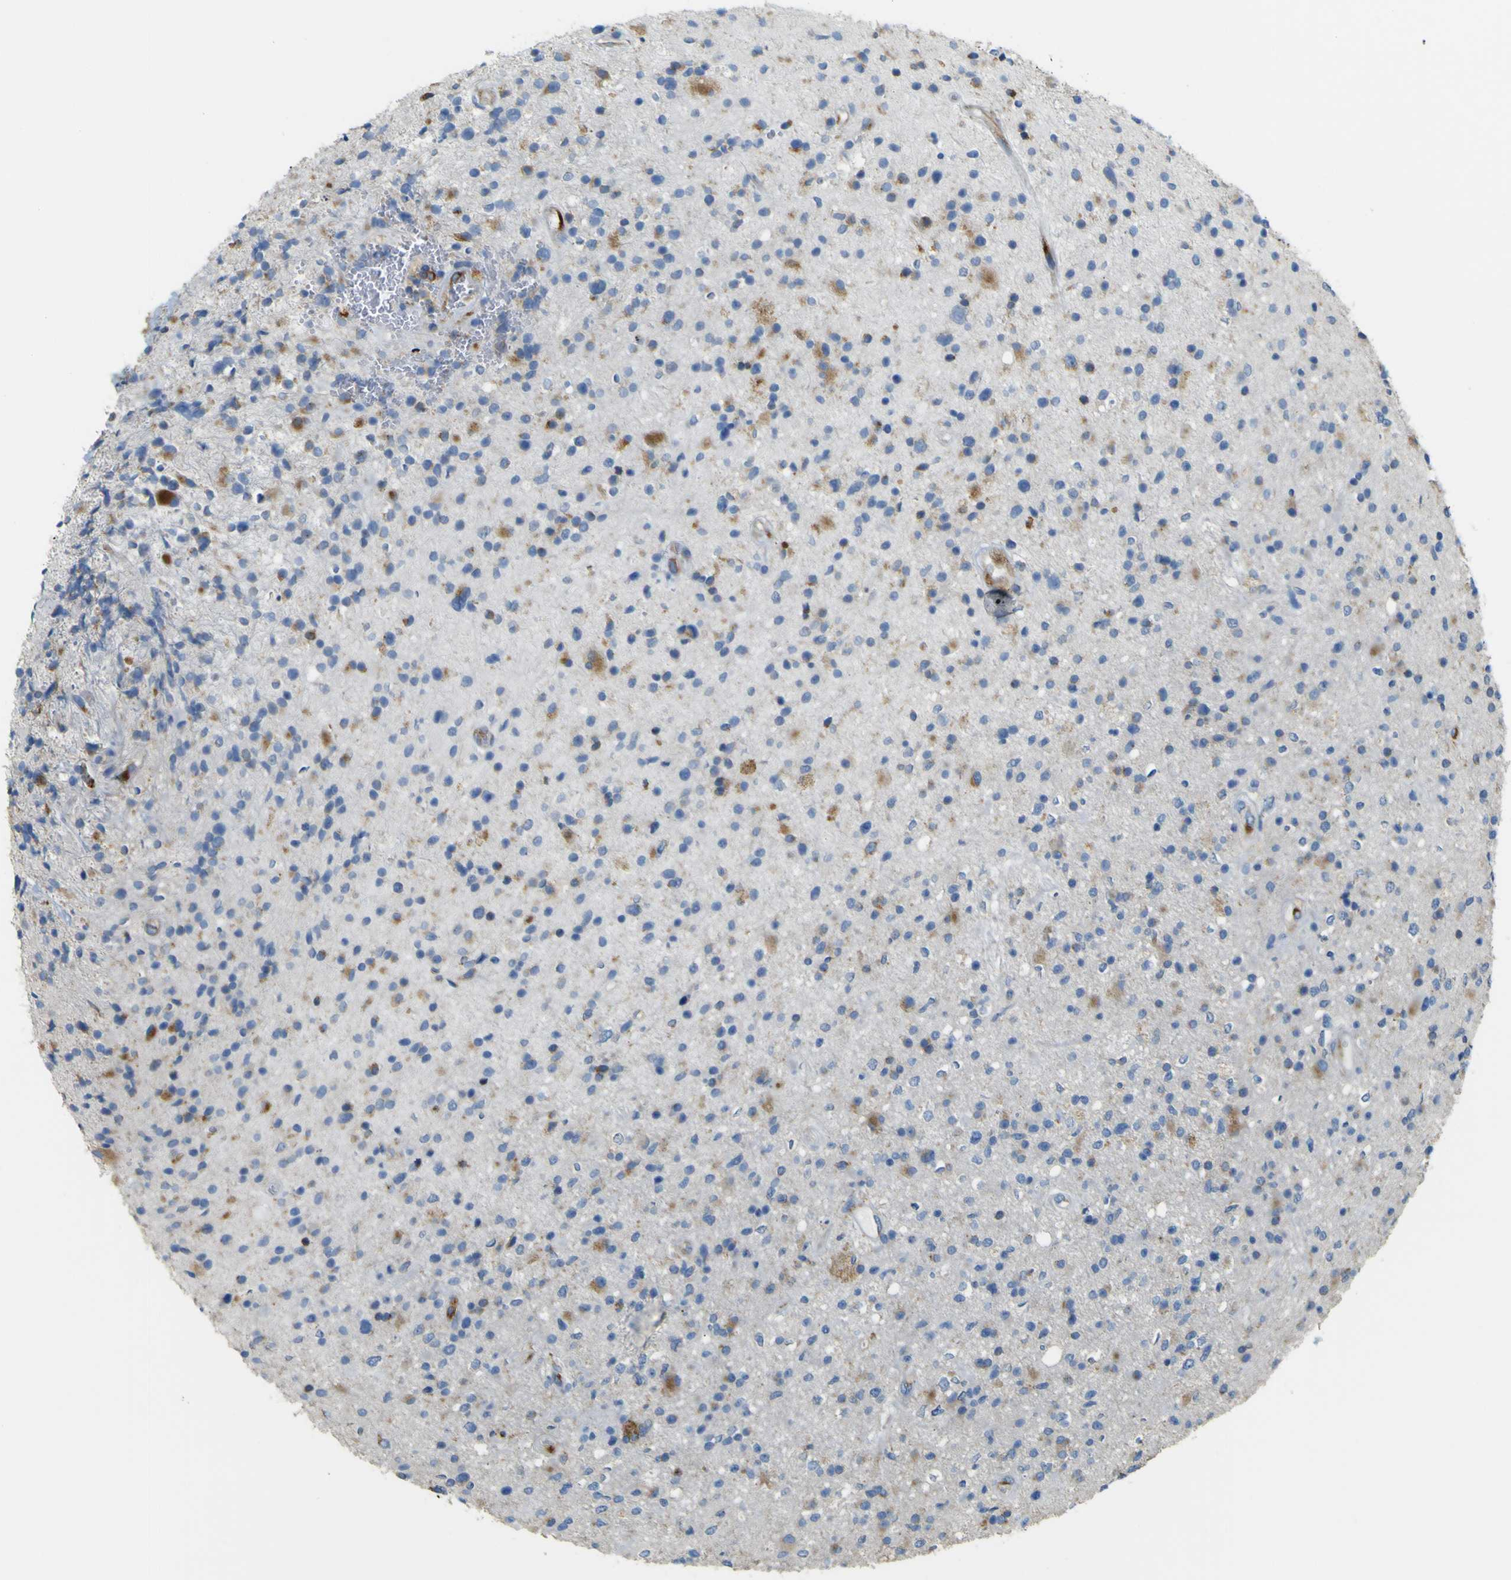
{"staining": {"intensity": "moderate", "quantity": "25%-75%", "location": "cytoplasmic/membranous"}, "tissue": "glioma", "cell_type": "Tumor cells", "image_type": "cancer", "snomed": [{"axis": "morphology", "description": "Glioma, malignant, High grade"}, {"axis": "topography", "description": "Brain"}], "caption": "Protein staining reveals moderate cytoplasmic/membranous staining in approximately 25%-75% of tumor cells in glioma.", "gene": "IGF2R", "patient": {"sex": "male", "age": 33}}